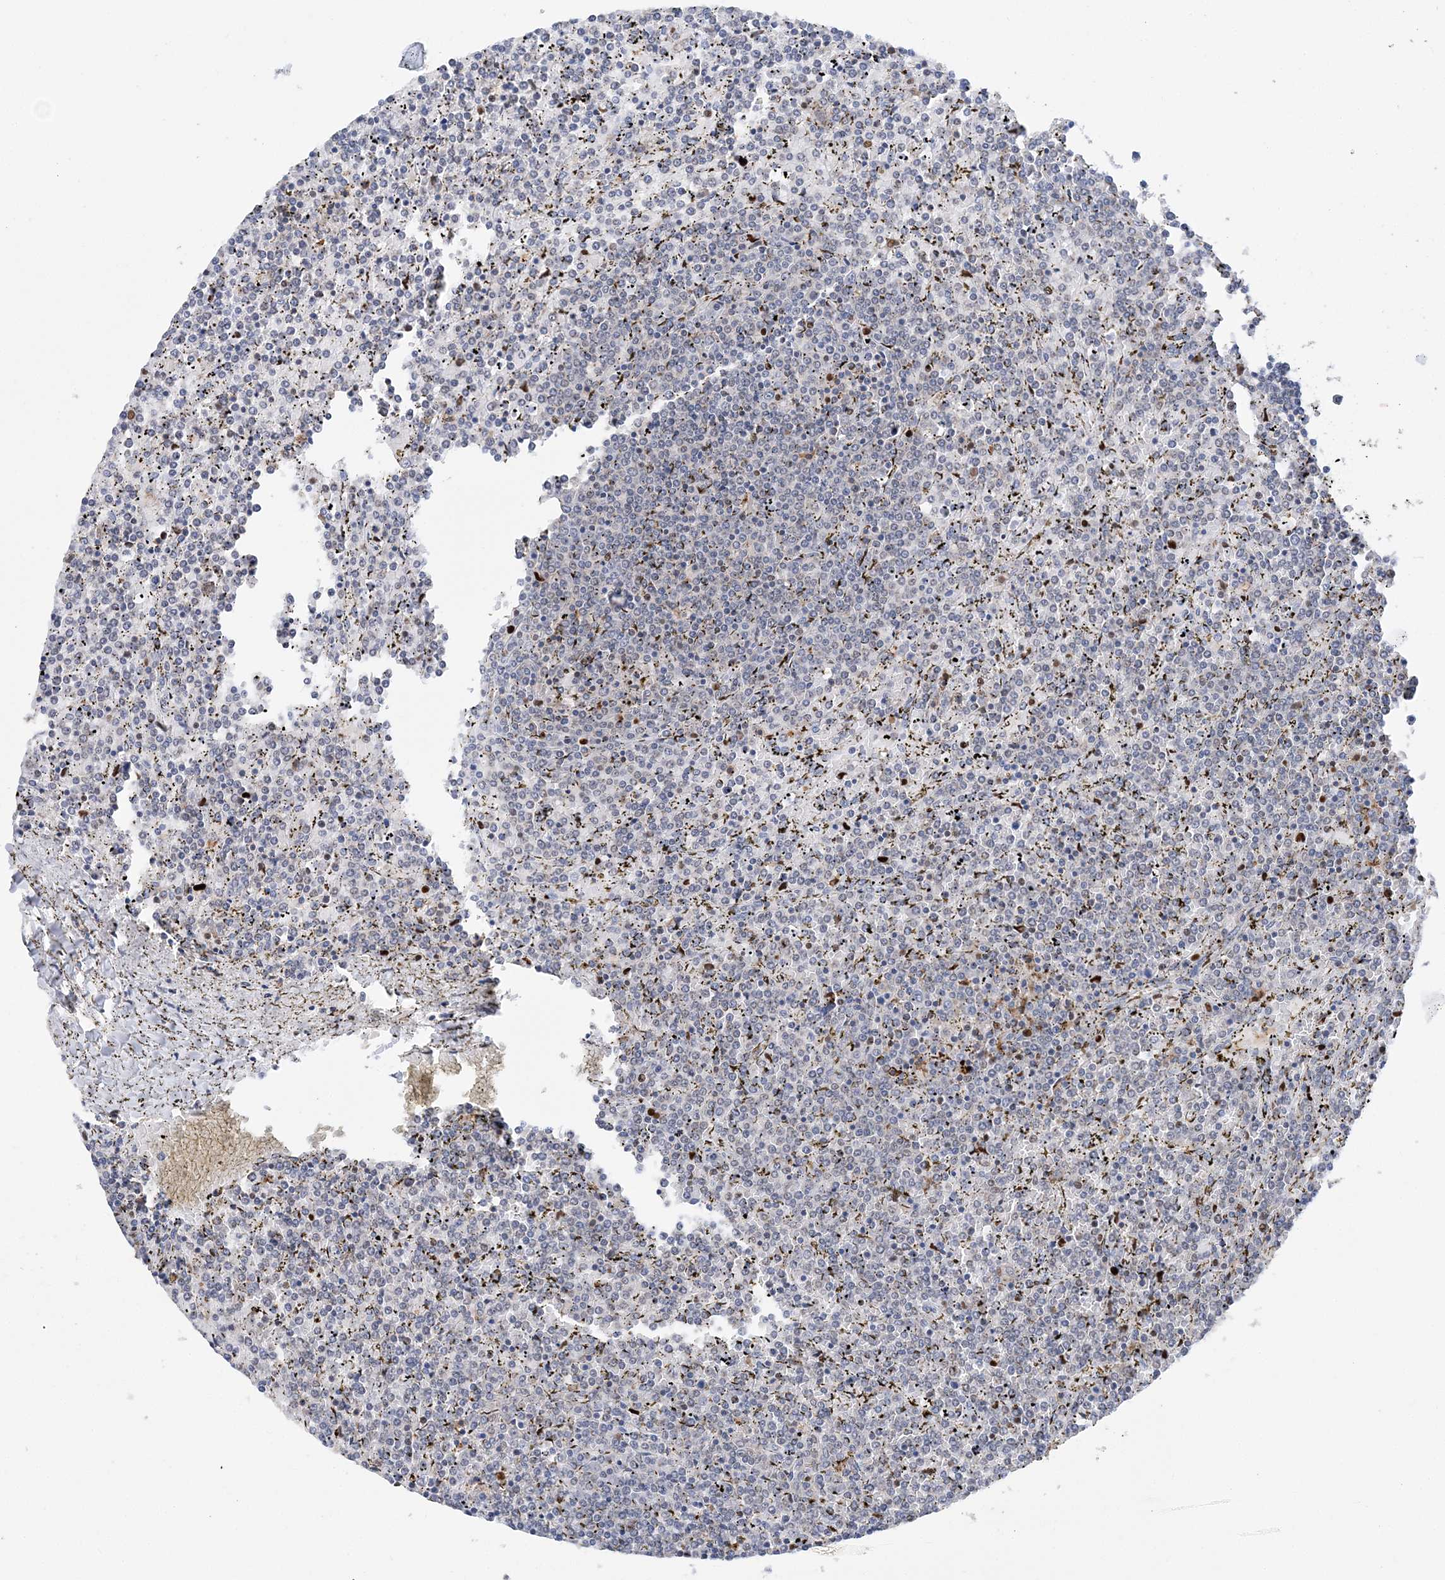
{"staining": {"intensity": "negative", "quantity": "none", "location": "none"}, "tissue": "lymphoma", "cell_type": "Tumor cells", "image_type": "cancer", "snomed": [{"axis": "morphology", "description": "Malignant lymphoma, non-Hodgkin's type, Low grade"}, {"axis": "topography", "description": "Spleen"}], "caption": "An IHC image of lymphoma is shown. There is no staining in tumor cells of lymphoma. The staining is performed using DAB brown chromogen with nuclei counter-stained in using hematoxylin.", "gene": "NIT2", "patient": {"sex": "female", "age": 19}}